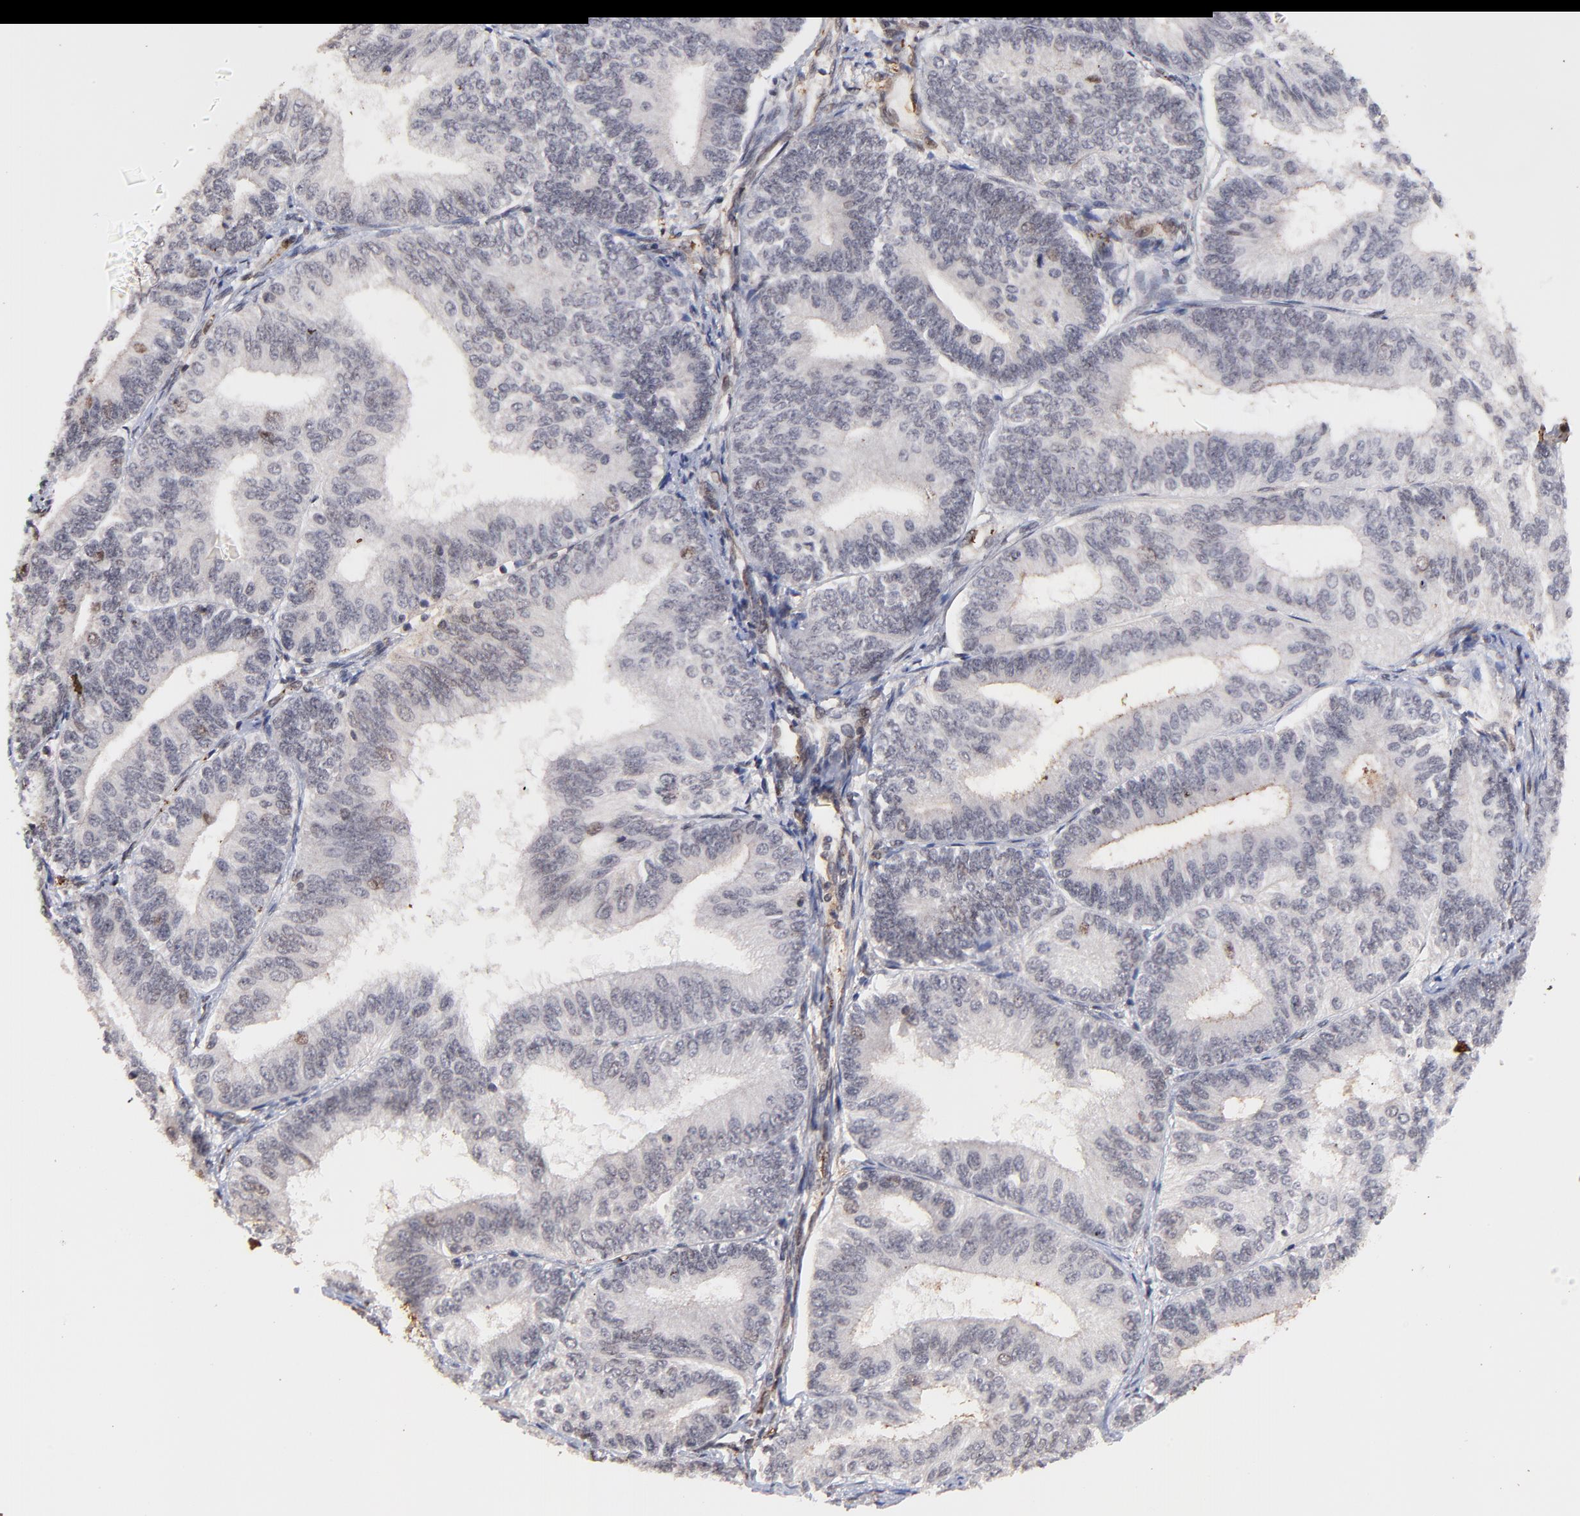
{"staining": {"intensity": "weak", "quantity": "<25%", "location": "nuclear"}, "tissue": "endometrial cancer", "cell_type": "Tumor cells", "image_type": "cancer", "snomed": [{"axis": "morphology", "description": "Adenocarcinoma, NOS"}, {"axis": "topography", "description": "Endometrium"}], "caption": "Immunohistochemistry (IHC) of human endometrial adenocarcinoma reveals no staining in tumor cells.", "gene": "ZFP92", "patient": {"sex": "female", "age": 55}}